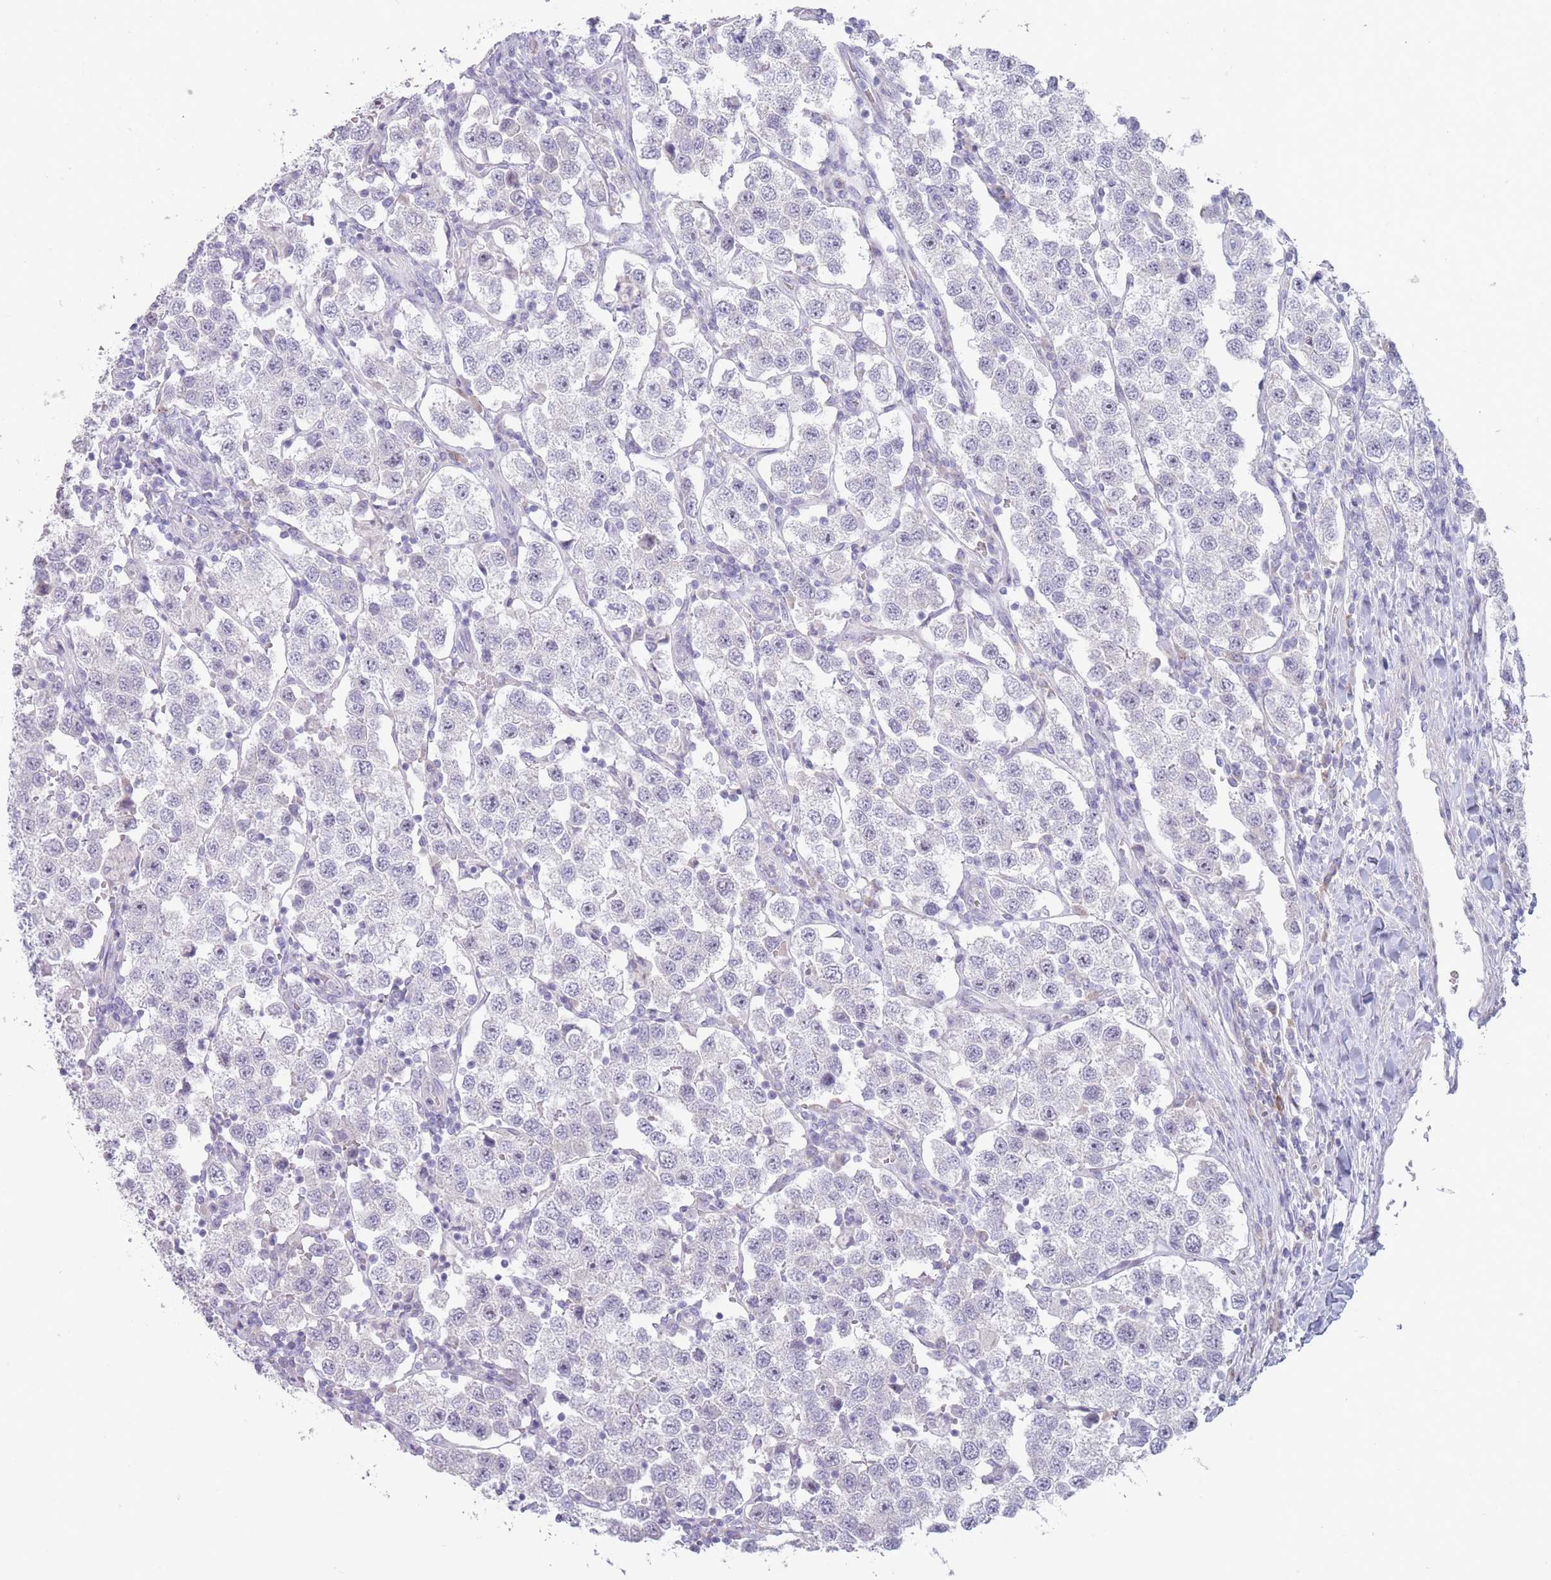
{"staining": {"intensity": "negative", "quantity": "none", "location": "none"}, "tissue": "testis cancer", "cell_type": "Tumor cells", "image_type": "cancer", "snomed": [{"axis": "morphology", "description": "Seminoma, NOS"}, {"axis": "topography", "description": "Testis"}], "caption": "This is an immunohistochemistry (IHC) histopathology image of testis cancer (seminoma). There is no positivity in tumor cells.", "gene": "PAIP2B", "patient": {"sex": "male", "age": 37}}